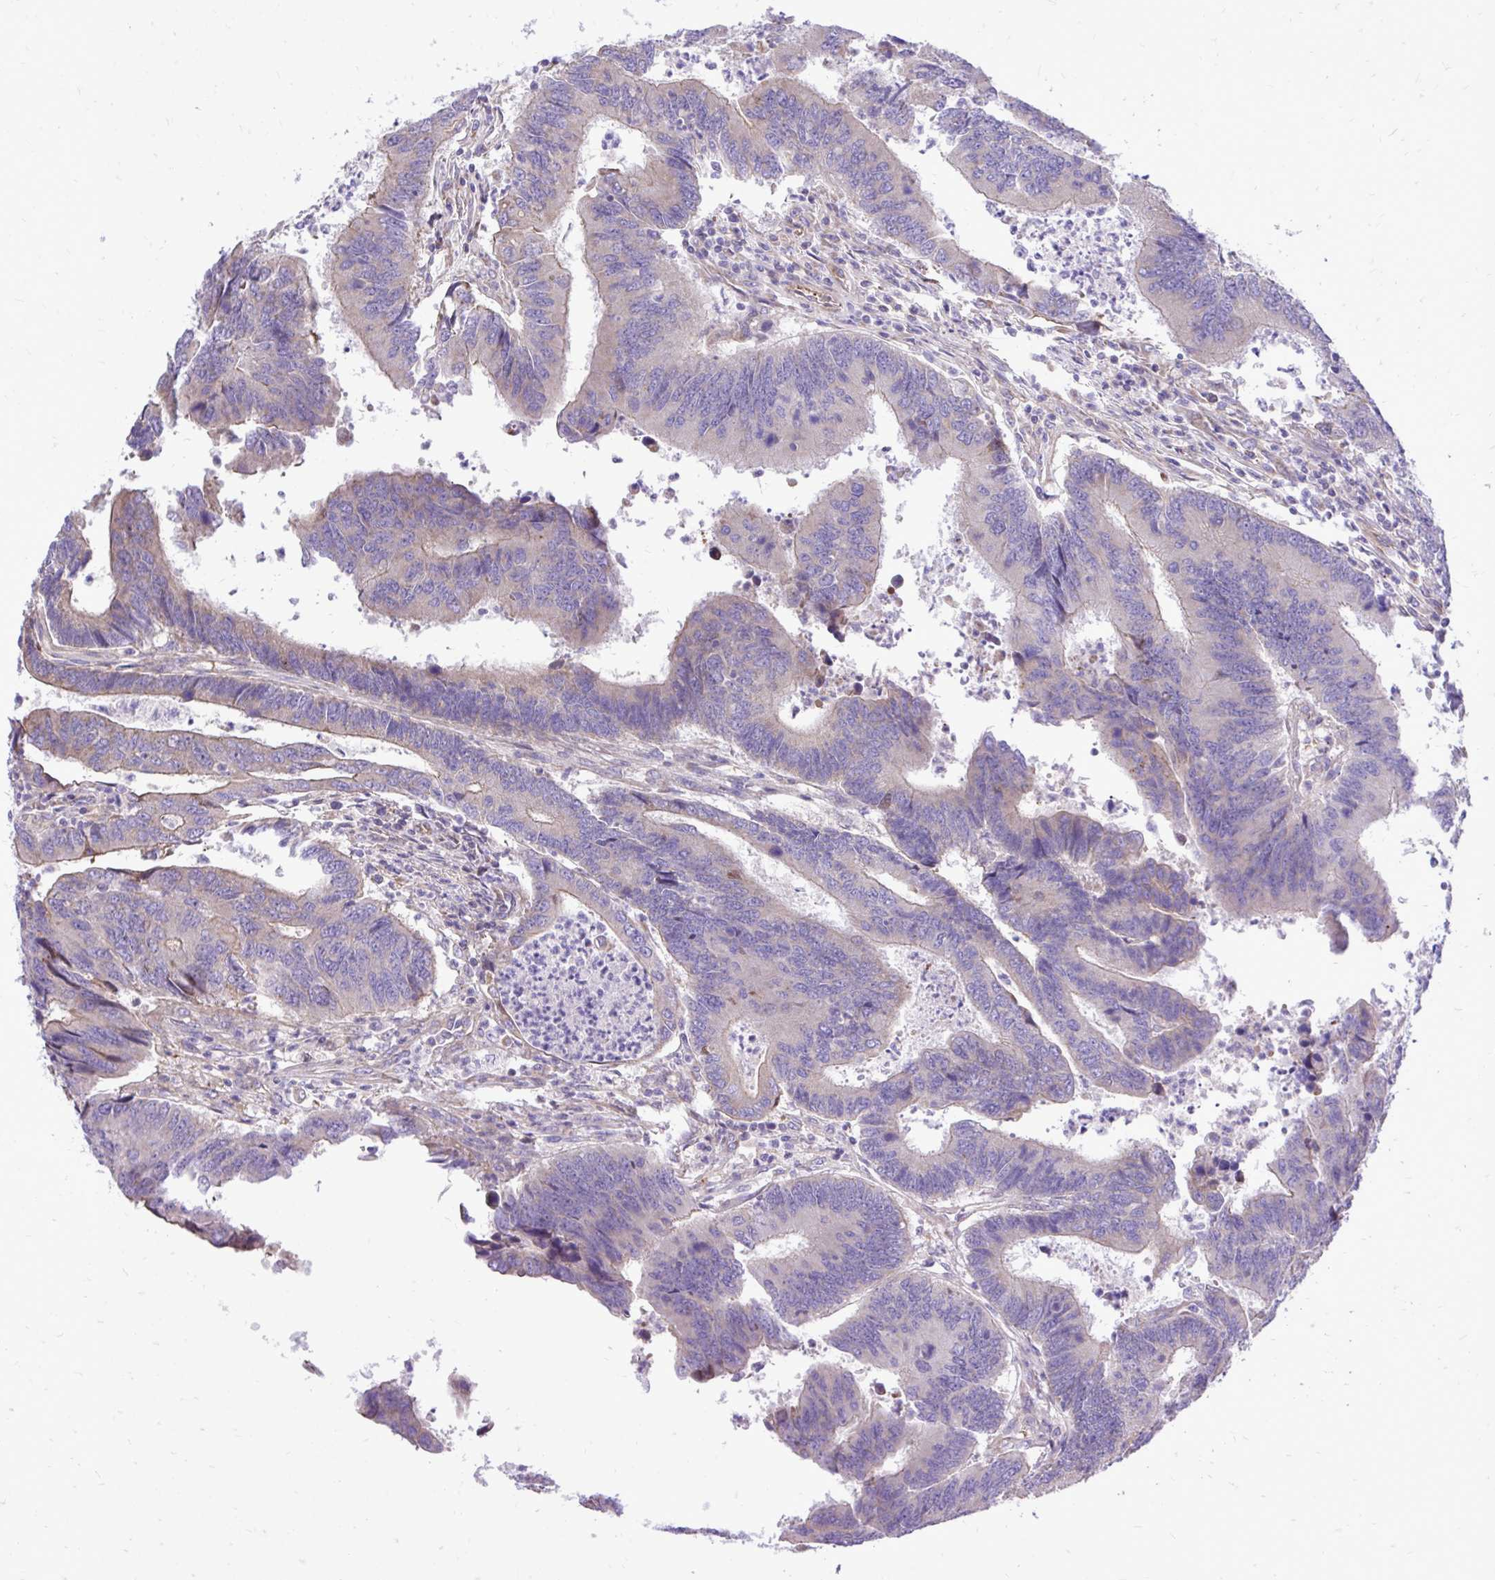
{"staining": {"intensity": "negative", "quantity": "none", "location": "none"}, "tissue": "colorectal cancer", "cell_type": "Tumor cells", "image_type": "cancer", "snomed": [{"axis": "morphology", "description": "Adenocarcinoma, NOS"}, {"axis": "topography", "description": "Colon"}], "caption": "DAB (3,3'-diaminobenzidine) immunohistochemical staining of human colorectal cancer (adenocarcinoma) demonstrates no significant staining in tumor cells.", "gene": "ATP13A2", "patient": {"sex": "female", "age": 67}}